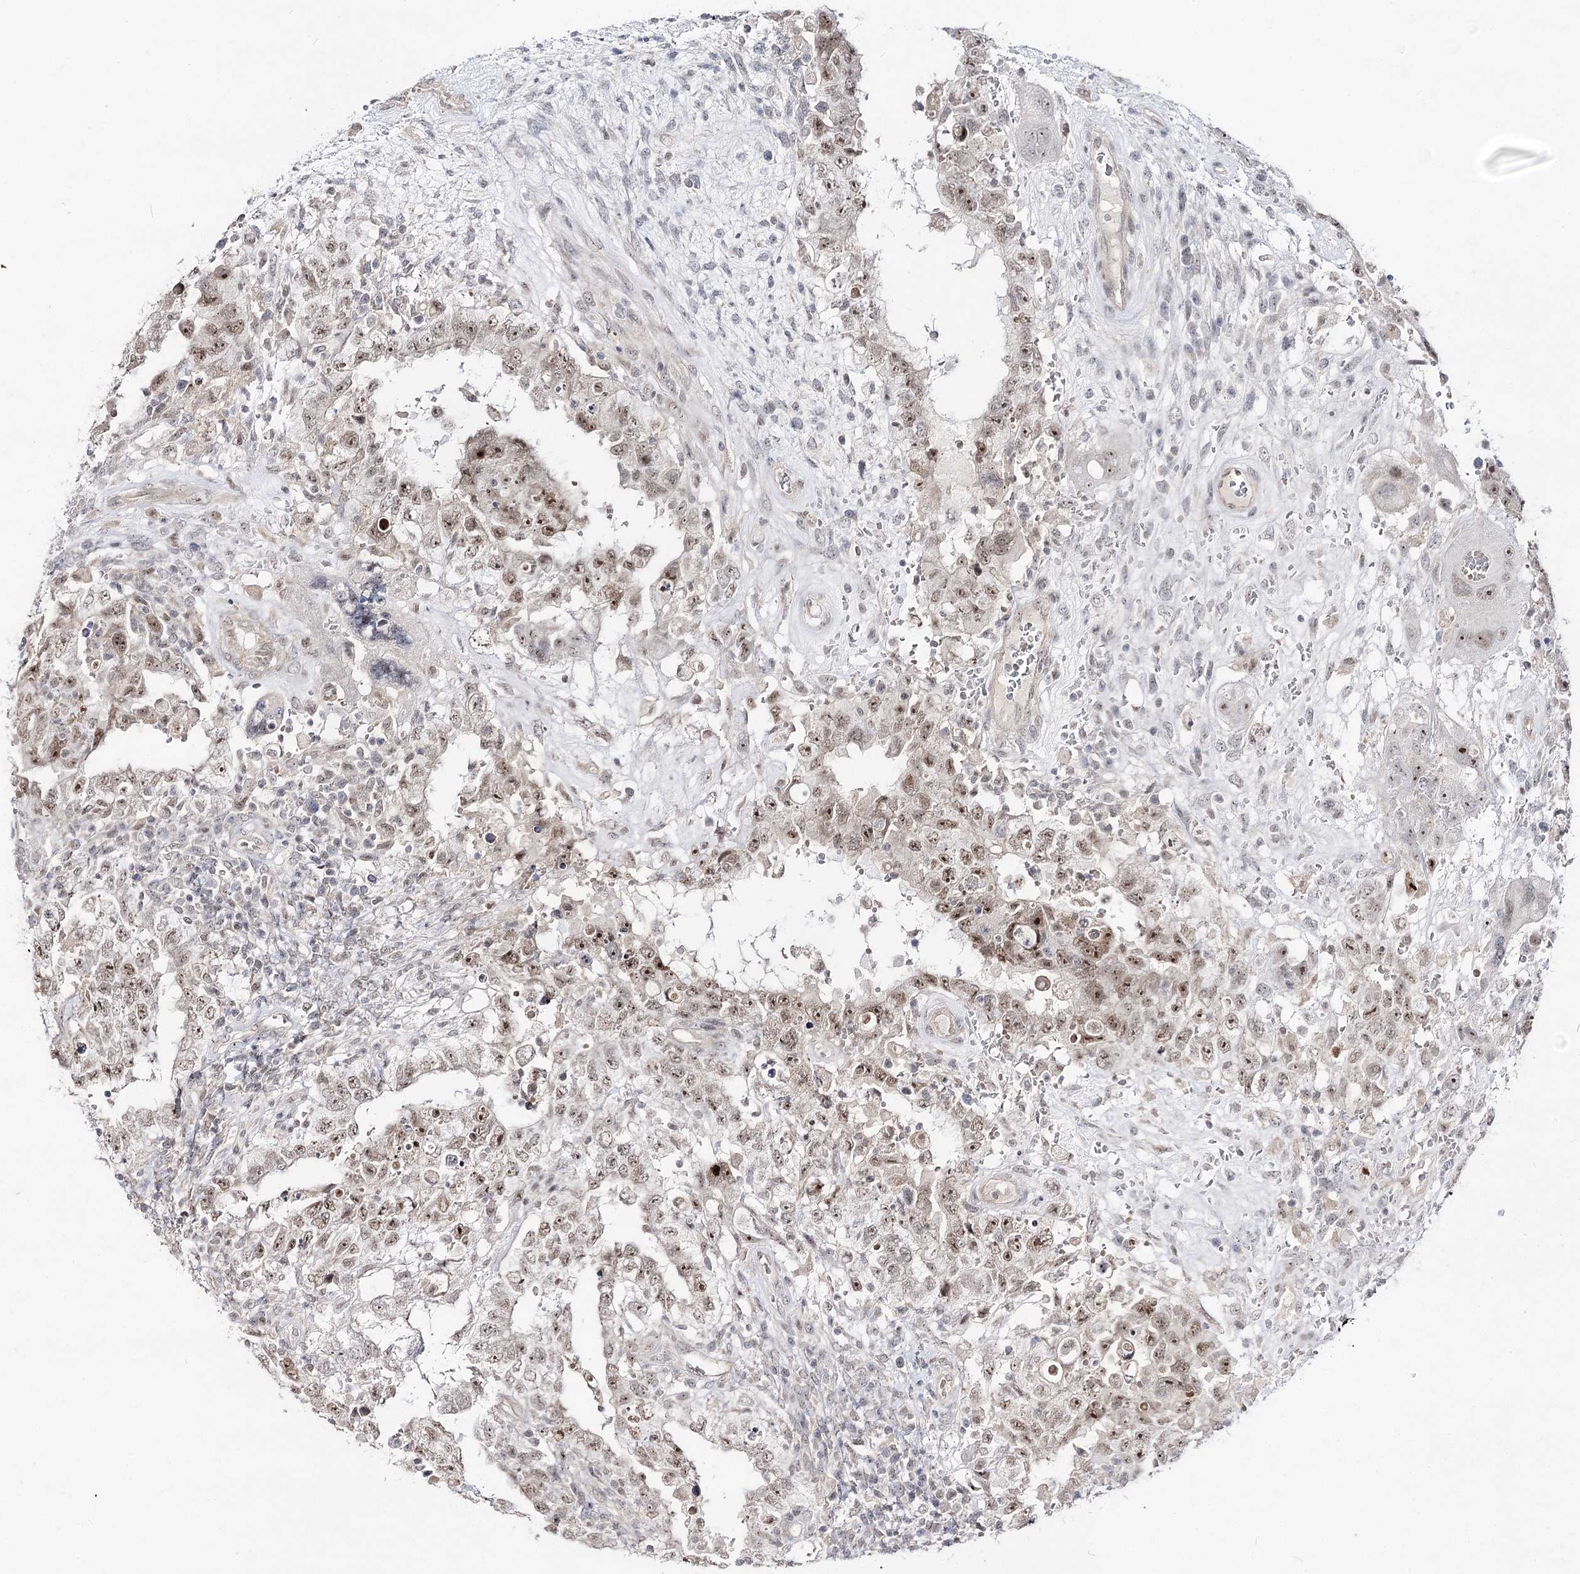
{"staining": {"intensity": "moderate", "quantity": "25%-75%", "location": "nuclear"}, "tissue": "testis cancer", "cell_type": "Tumor cells", "image_type": "cancer", "snomed": [{"axis": "morphology", "description": "Carcinoma, Embryonal, NOS"}, {"axis": "topography", "description": "Testis"}], "caption": "Embryonal carcinoma (testis) stained with a protein marker demonstrates moderate staining in tumor cells.", "gene": "RRP9", "patient": {"sex": "male", "age": 26}}